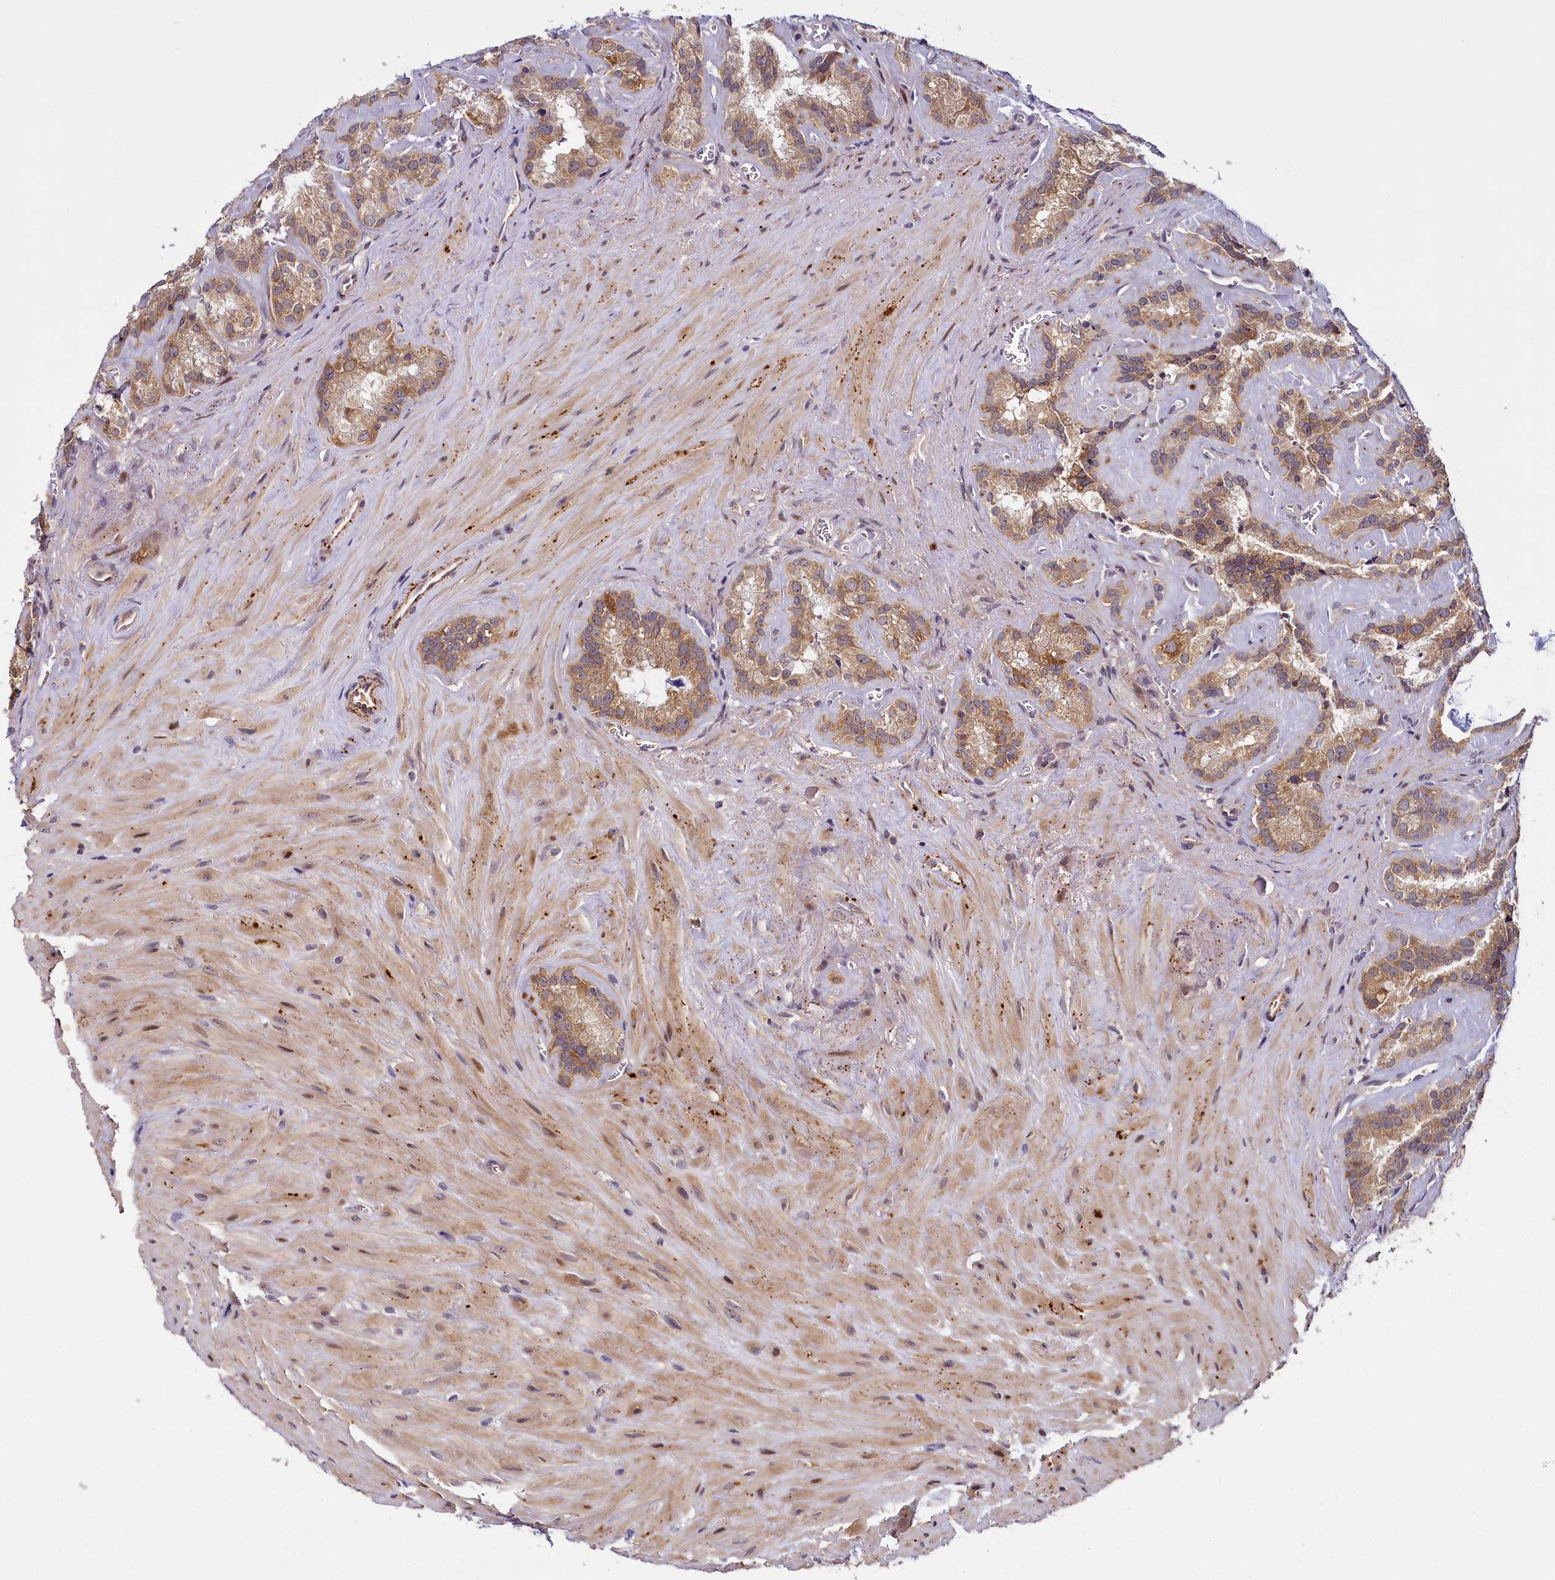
{"staining": {"intensity": "moderate", "quantity": ">75%", "location": "cytoplasmic/membranous"}, "tissue": "seminal vesicle", "cell_type": "Glandular cells", "image_type": "normal", "snomed": [{"axis": "morphology", "description": "Normal tissue, NOS"}, {"axis": "topography", "description": "Prostate"}, {"axis": "topography", "description": "Seminal veicle"}], "caption": "This histopathology image displays immunohistochemistry (IHC) staining of benign human seminal vesicle, with medium moderate cytoplasmic/membranous positivity in about >75% of glandular cells.", "gene": "TMEM39A", "patient": {"sex": "male", "age": 59}}